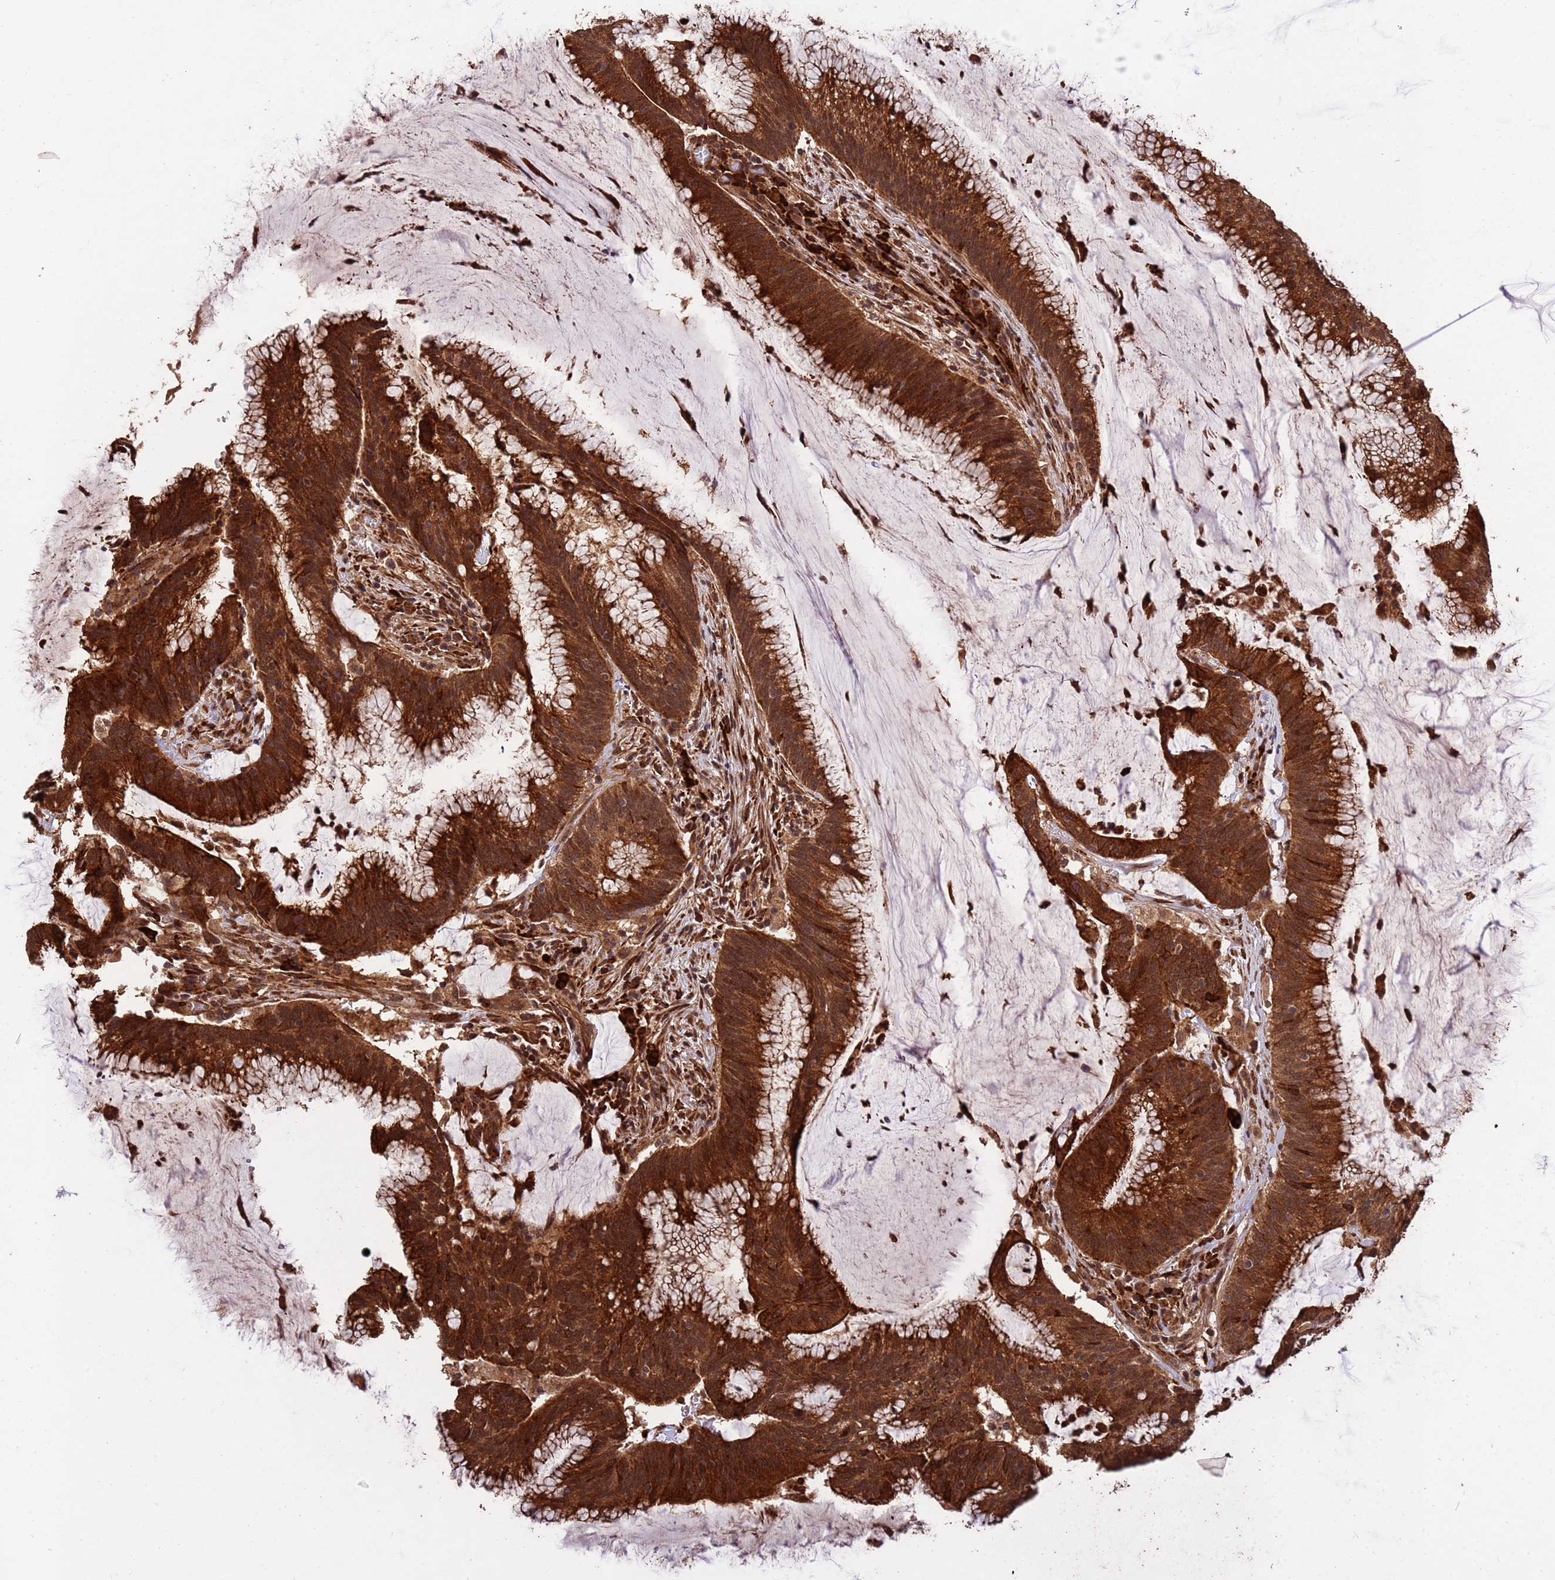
{"staining": {"intensity": "strong", "quantity": ">75%", "location": "cytoplasmic/membranous,nuclear"}, "tissue": "colorectal cancer", "cell_type": "Tumor cells", "image_type": "cancer", "snomed": [{"axis": "morphology", "description": "Adenocarcinoma, NOS"}, {"axis": "topography", "description": "Rectum"}], "caption": "Adenocarcinoma (colorectal) stained with a brown dye exhibits strong cytoplasmic/membranous and nuclear positive expression in approximately >75% of tumor cells.", "gene": "ZNF619", "patient": {"sex": "female", "age": 77}}